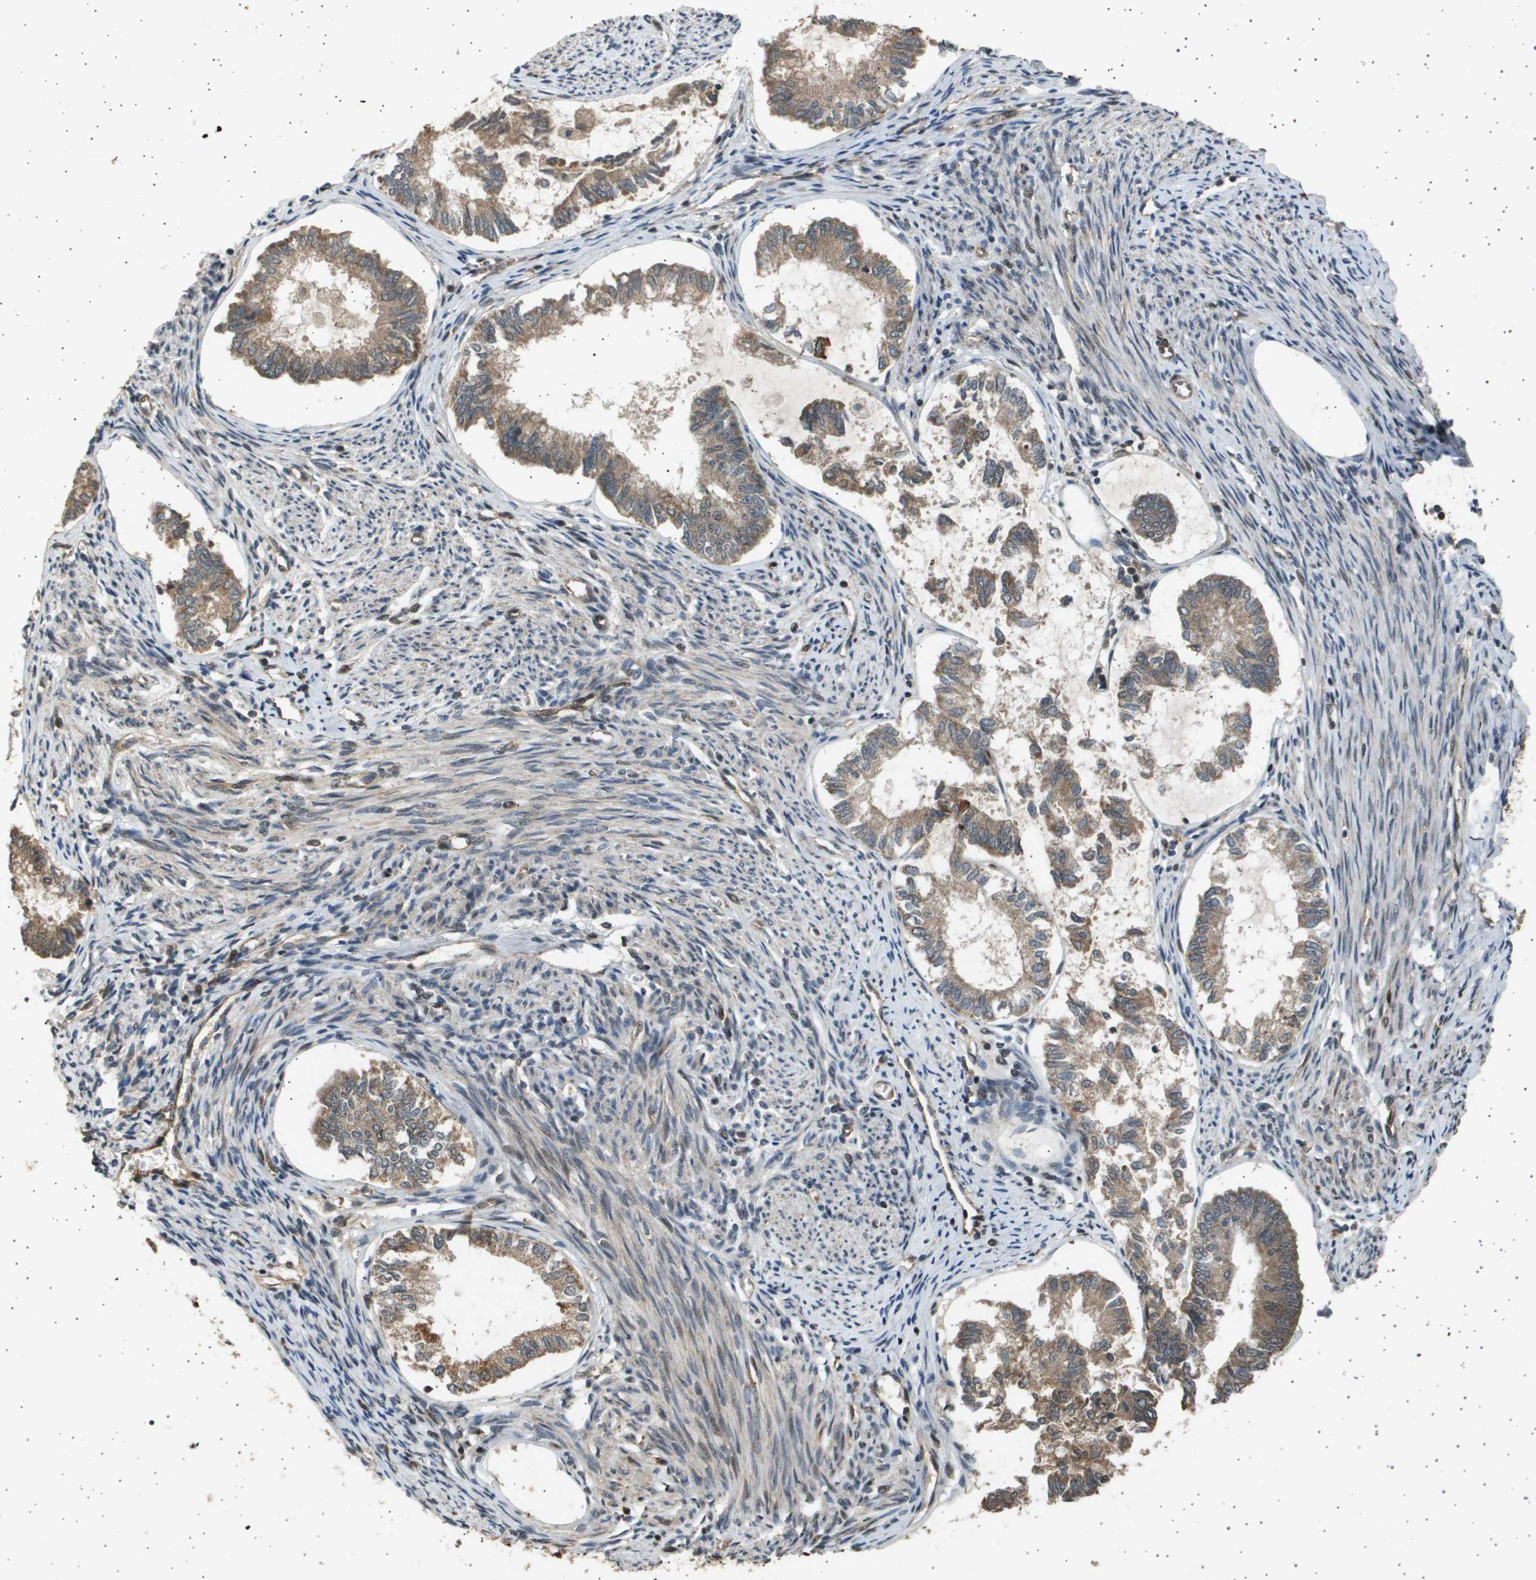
{"staining": {"intensity": "moderate", "quantity": ">75%", "location": "cytoplasmic/membranous"}, "tissue": "endometrial cancer", "cell_type": "Tumor cells", "image_type": "cancer", "snomed": [{"axis": "morphology", "description": "Adenocarcinoma, NOS"}, {"axis": "topography", "description": "Endometrium"}], "caption": "Endometrial adenocarcinoma stained with a brown dye exhibits moderate cytoplasmic/membranous positive expression in about >75% of tumor cells.", "gene": "TNRC6A", "patient": {"sex": "female", "age": 86}}